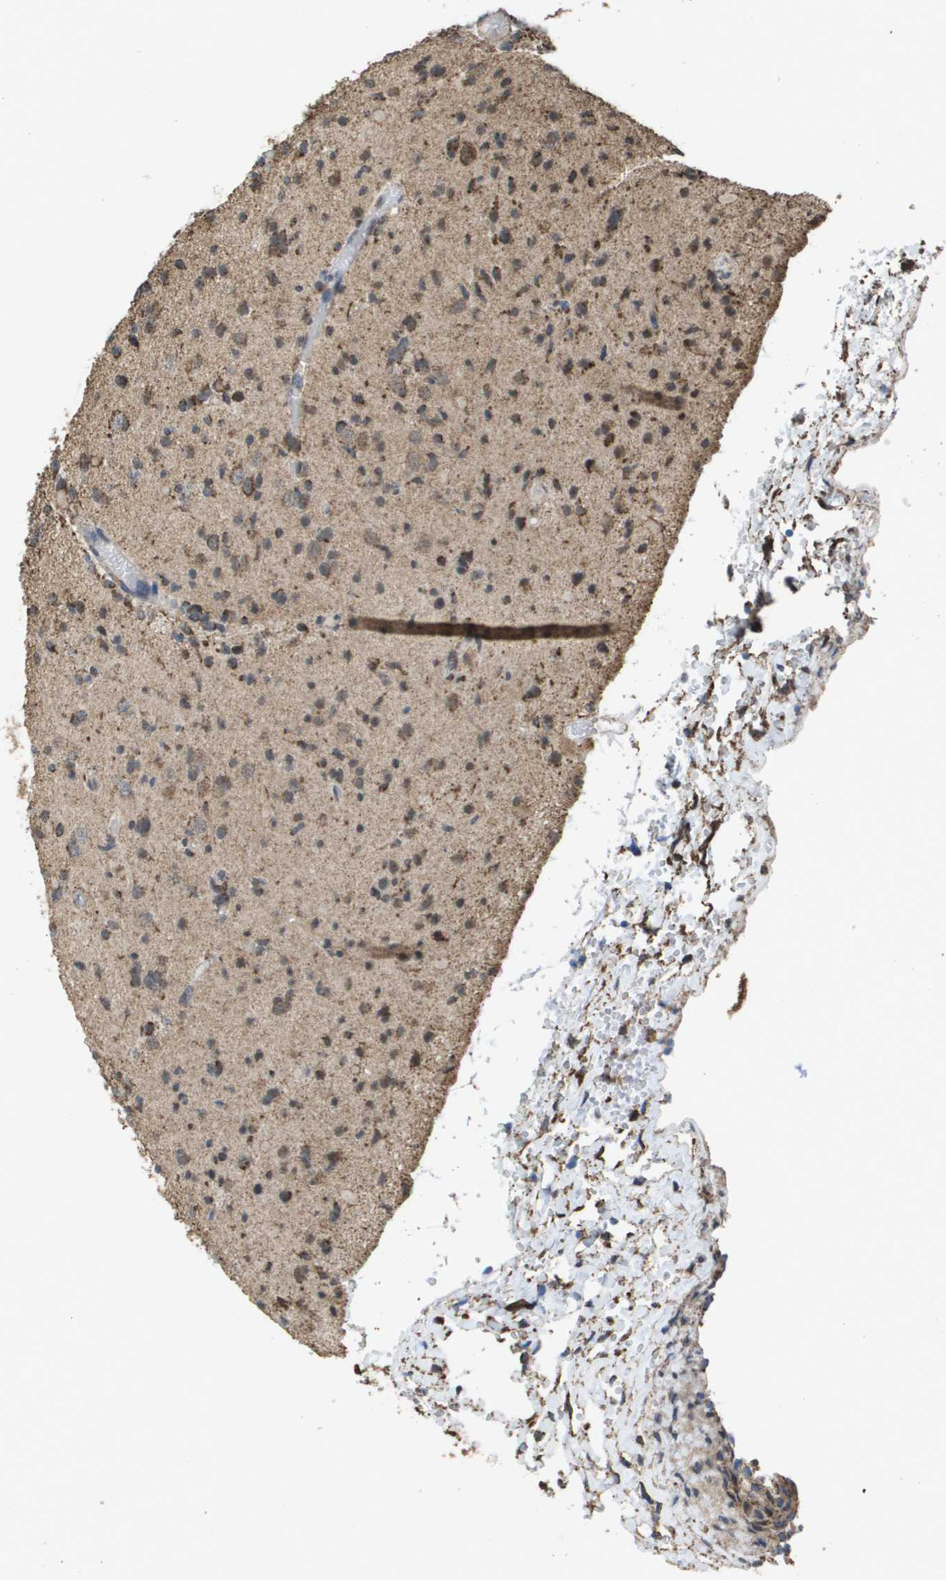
{"staining": {"intensity": "moderate", "quantity": "<25%", "location": "cytoplasmic/membranous"}, "tissue": "glioma", "cell_type": "Tumor cells", "image_type": "cancer", "snomed": [{"axis": "morphology", "description": "Glioma, malignant, Low grade"}, {"axis": "topography", "description": "Brain"}], "caption": "IHC histopathology image of glioma stained for a protein (brown), which demonstrates low levels of moderate cytoplasmic/membranous staining in approximately <25% of tumor cells.", "gene": "HSPE1", "patient": {"sex": "female", "age": 22}}